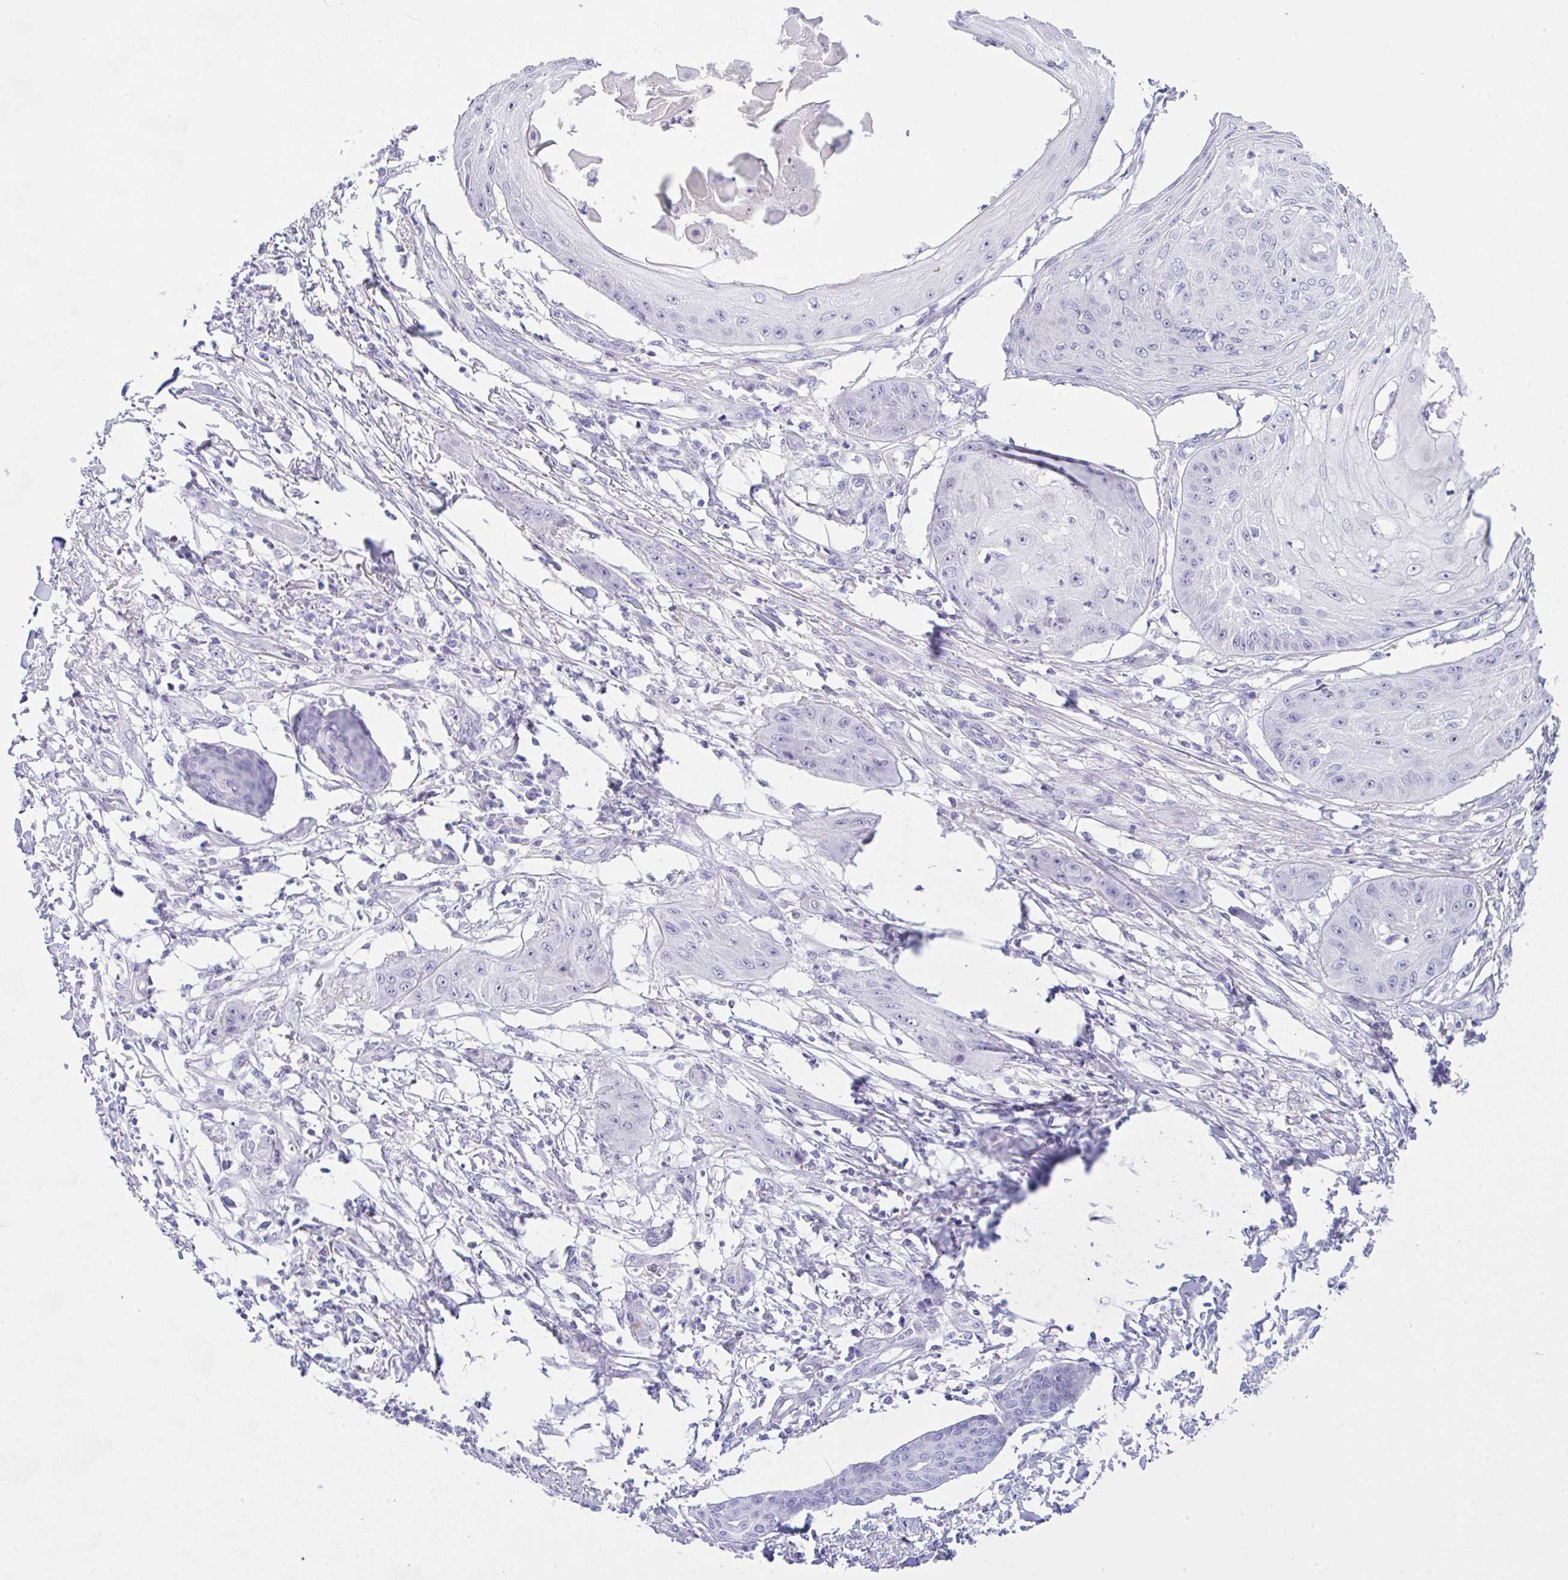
{"staining": {"intensity": "negative", "quantity": "none", "location": "none"}, "tissue": "skin cancer", "cell_type": "Tumor cells", "image_type": "cancer", "snomed": [{"axis": "morphology", "description": "Squamous cell carcinoma, NOS"}, {"axis": "topography", "description": "Skin"}], "caption": "DAB immunohistochemical staining of skin cancer demonstrates no significant expression in tumor cells.", "gene": "NDUFAF8", "patient": {"sex": "male", "age": 70}}